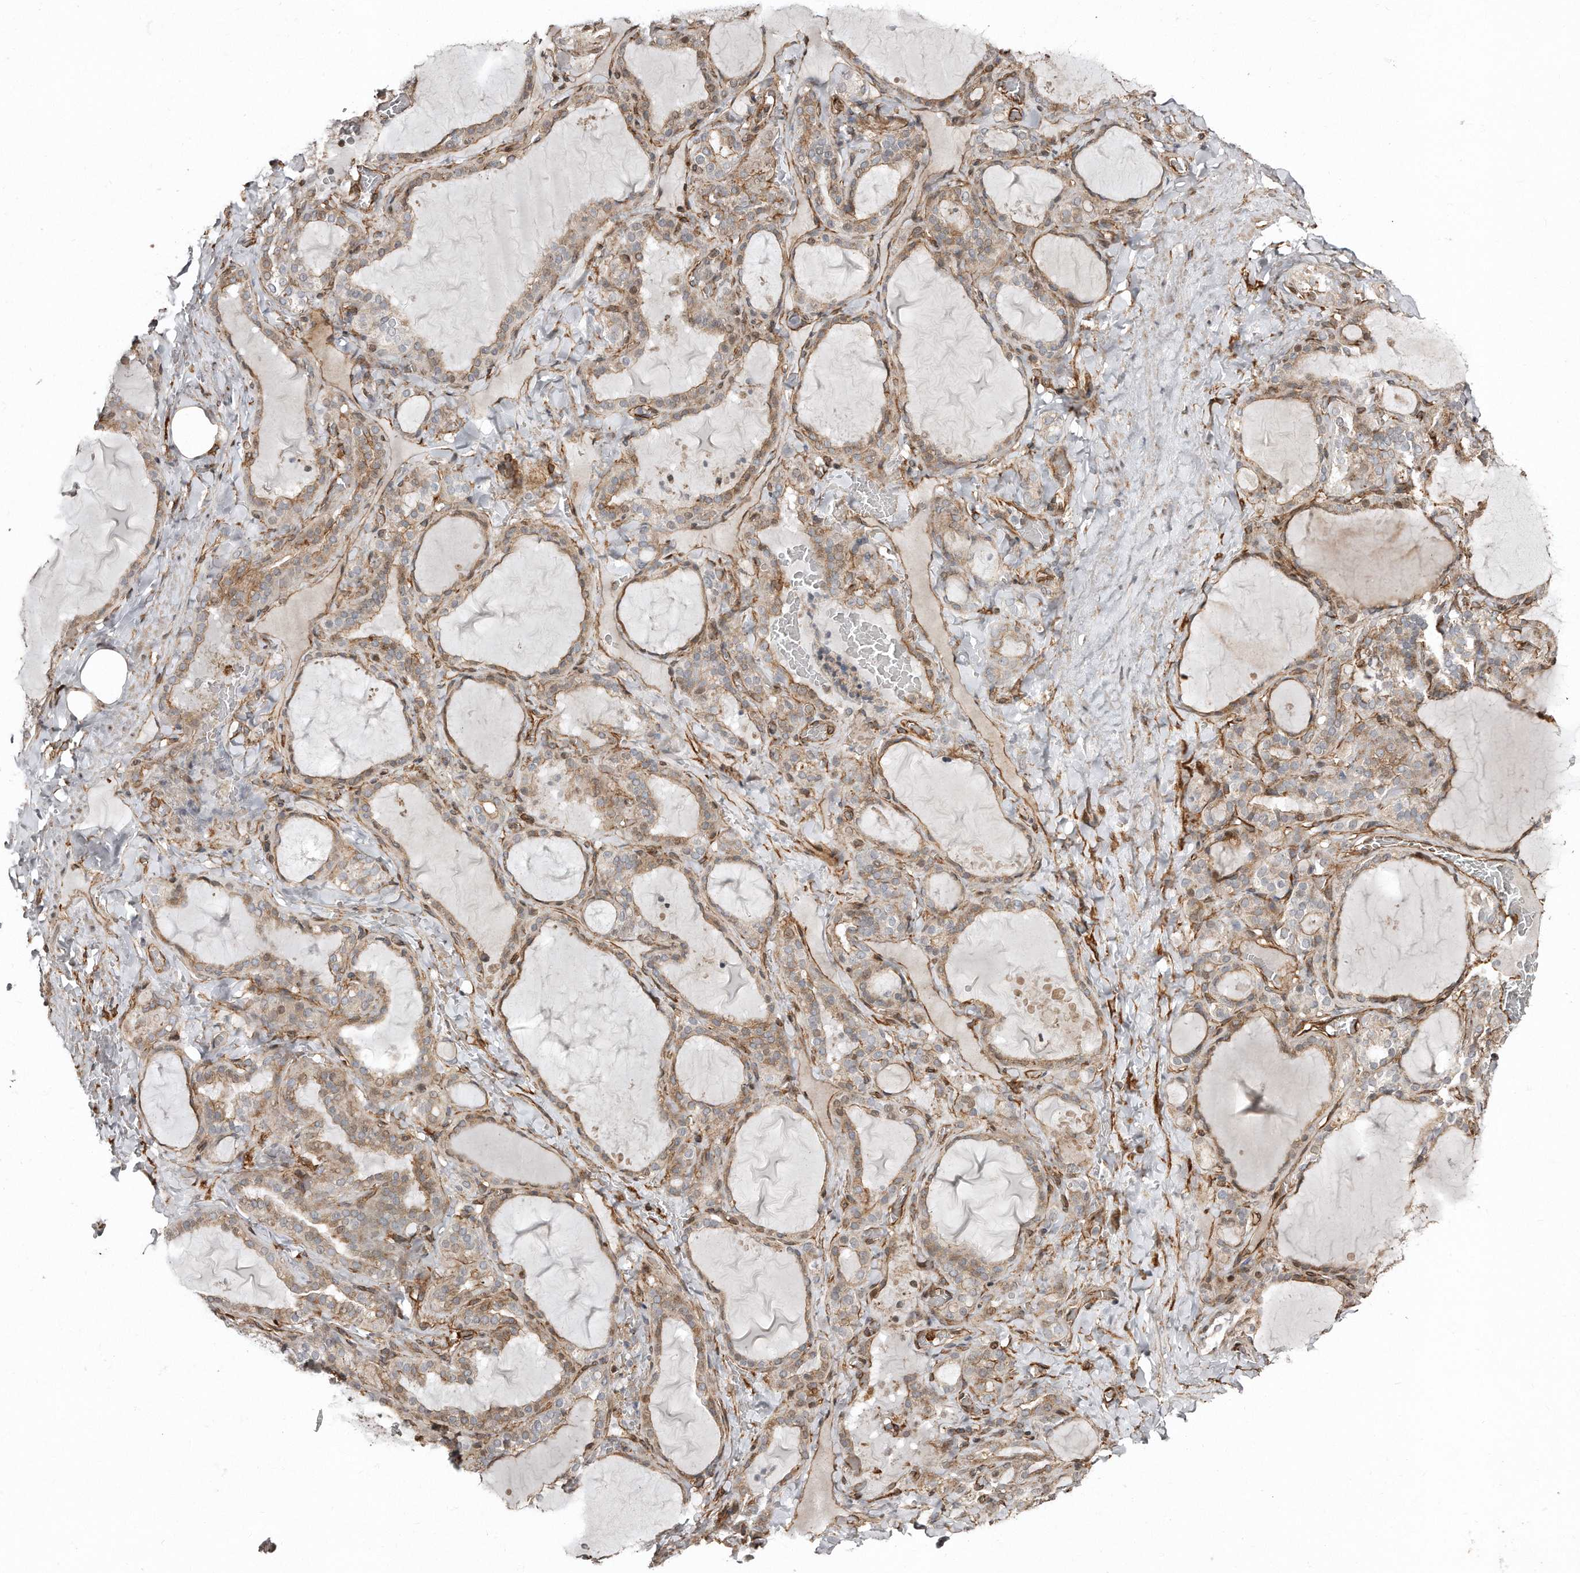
{"staining": {"intensity": "moderate", "quantity": ">75%", "location": "cytoplasmic/membranous"}, "tissue": "thyroid gland", "cell_type": "Glandular cells", "image_type": "normal", "snomed": [{"axis": "morphology", "description": "Normal tissue, NOS"}, {"axis": "topography", "description": "Thyroid gland"}], "caption": "Brown immunohistochemical staining in unremarkable thyroid gland reveals moderate cytoplasmic/membranous expression in about >75% of glandular cells.", "gene": "SNAP47", "patient": {"sex": "female", "age": 22}}